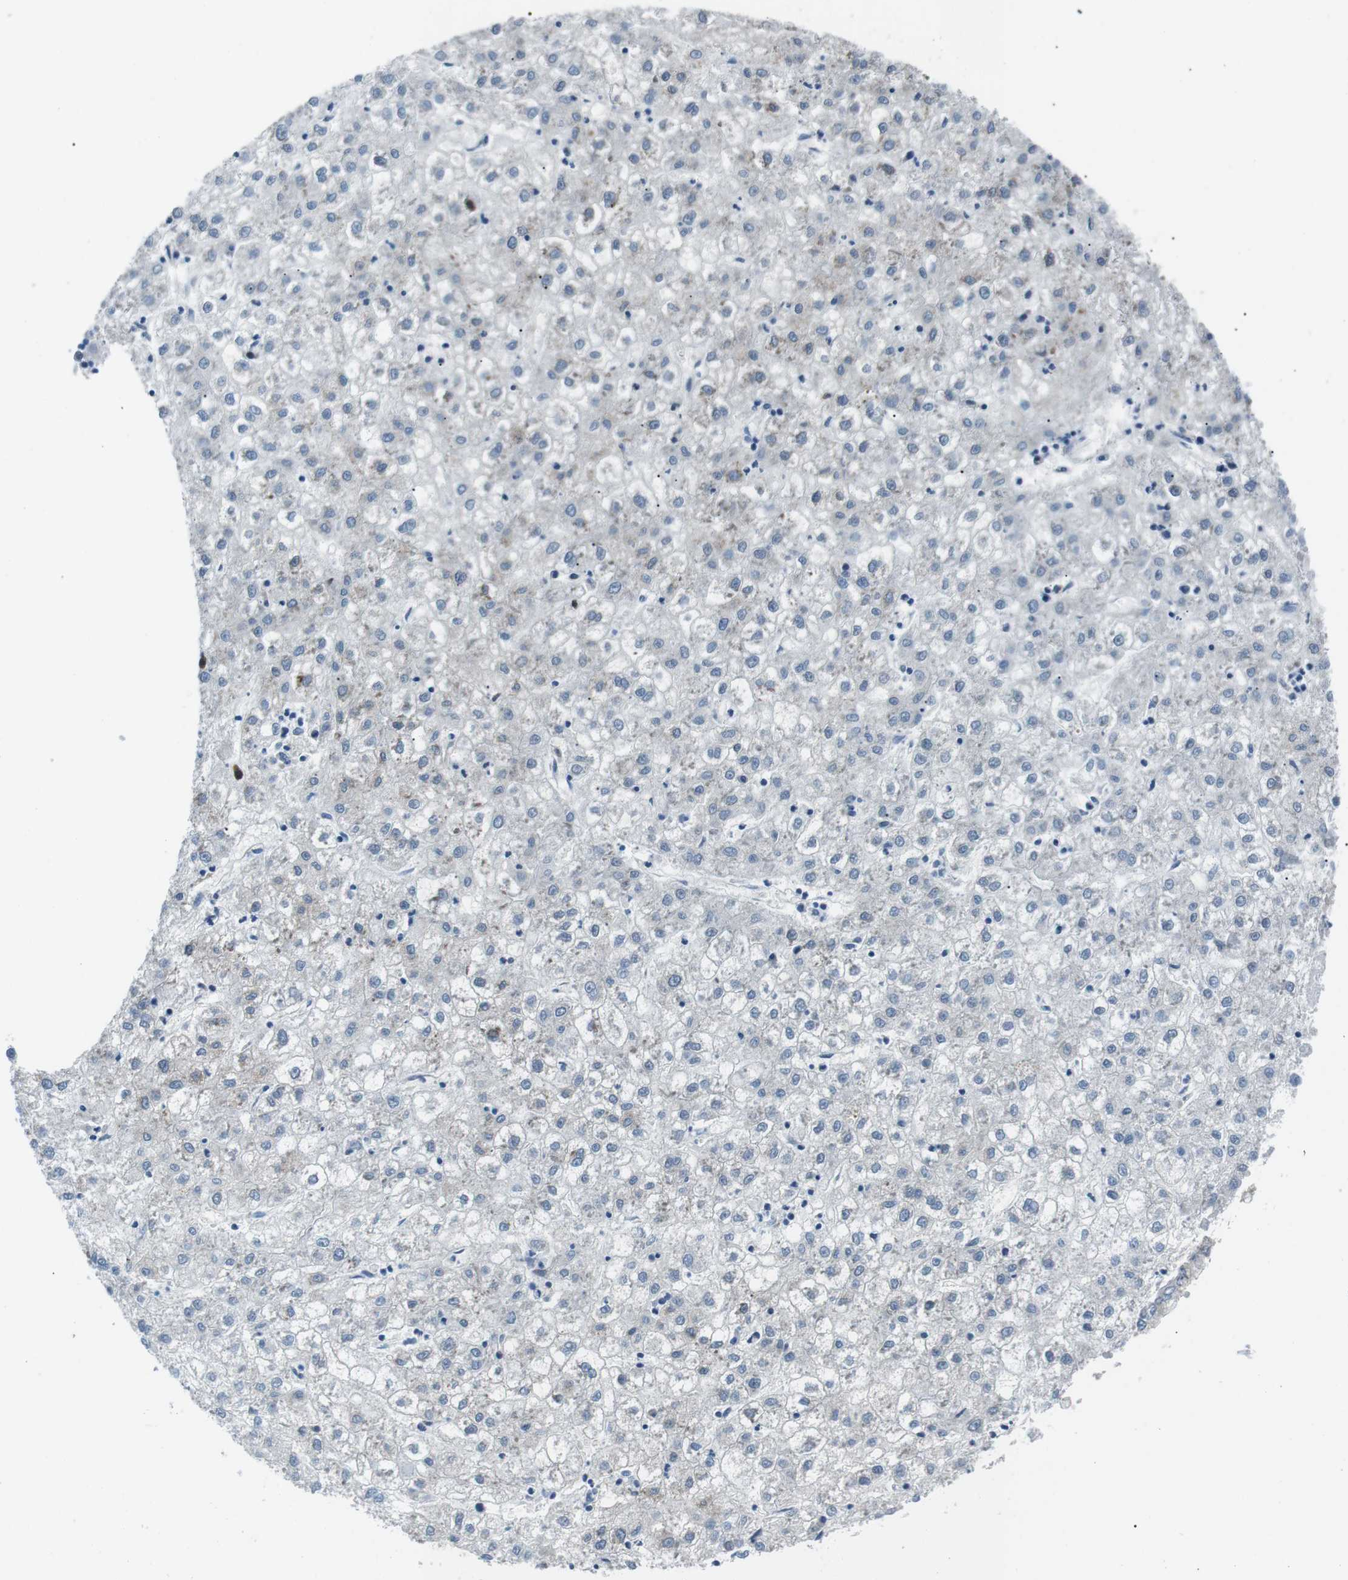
{"staining": {"intensity": "negative", "quantity": "none", "location": "none"}, "tissue": "liver cancer", "cell_type": "Tumor cells", "image_type": "cancer", "snomed": [{"axis": "morphology", "description": "Carcinoma, Hepatocellular, NOS"}, {"axis": "topography", "description": "Liver"}], "caption": "DAB (3,3'-diaminobenzidine) immunohistochemical staining of human liver hepatocellular carcinoma shows no significant expression in tumor cells.", "gene": "BLNK", "patient": {"sex": "male", "age": 72}}